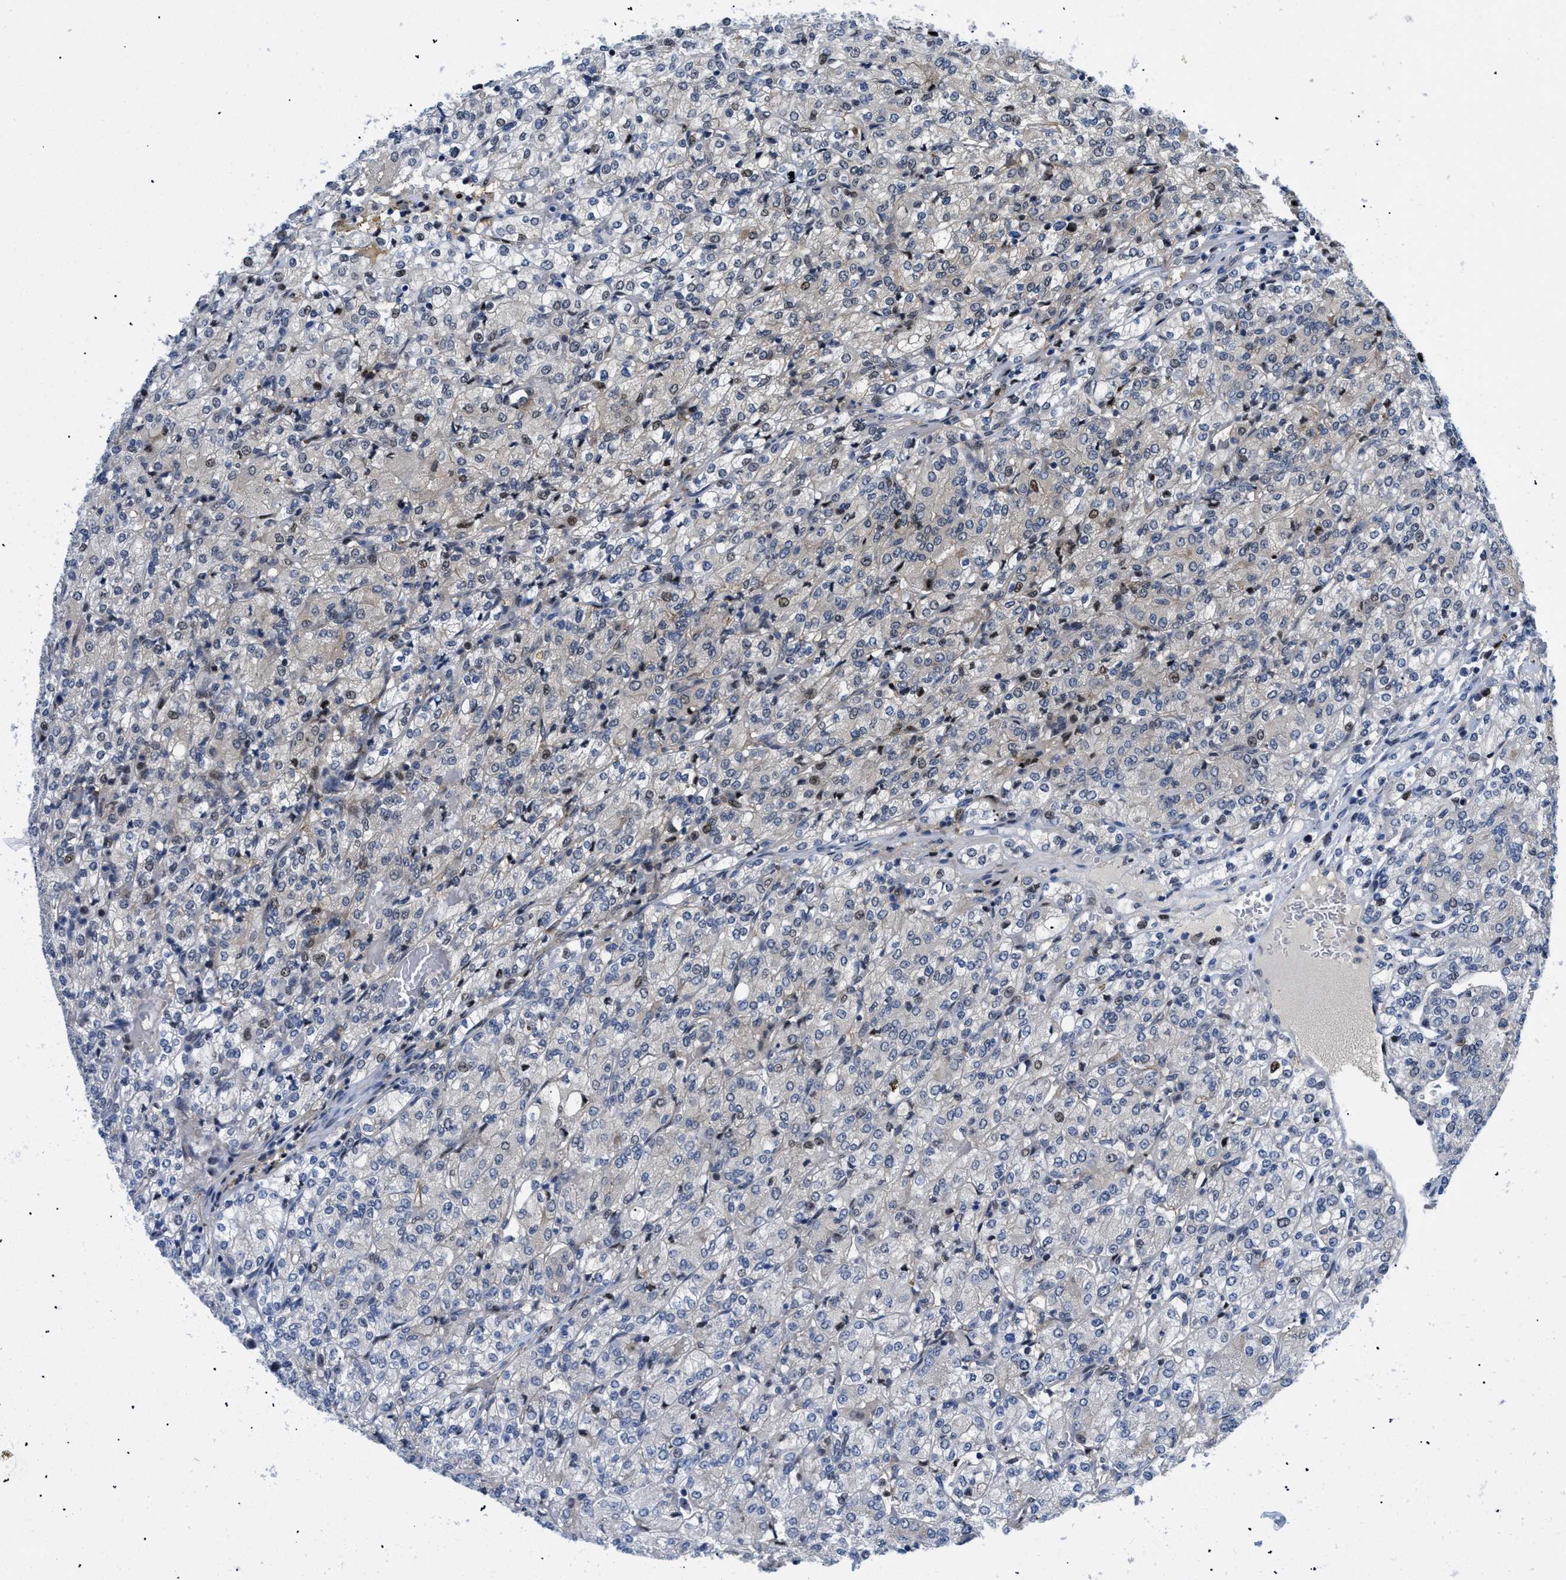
{"staining": {"intensity": "moderate", "quantity": "<25%", "location": "nuclear"}, "tissue": "renal cancer", "cell_type": "Tumor cells", "image_type": "cancer", "snomed": [{"axis": "morphology", "description": "Adenocarcinoma, NOS"}, {"axis": "topography", "description": "Kidney"}], "caption": "Human adenocarcinoma (renal) stained for a protein (brown) exhibits moderate nuclear positive staining in approximately <25% of tumor cells.", "gene": "SLC29A2", "patient": {"sex": "male", "age": 77}}